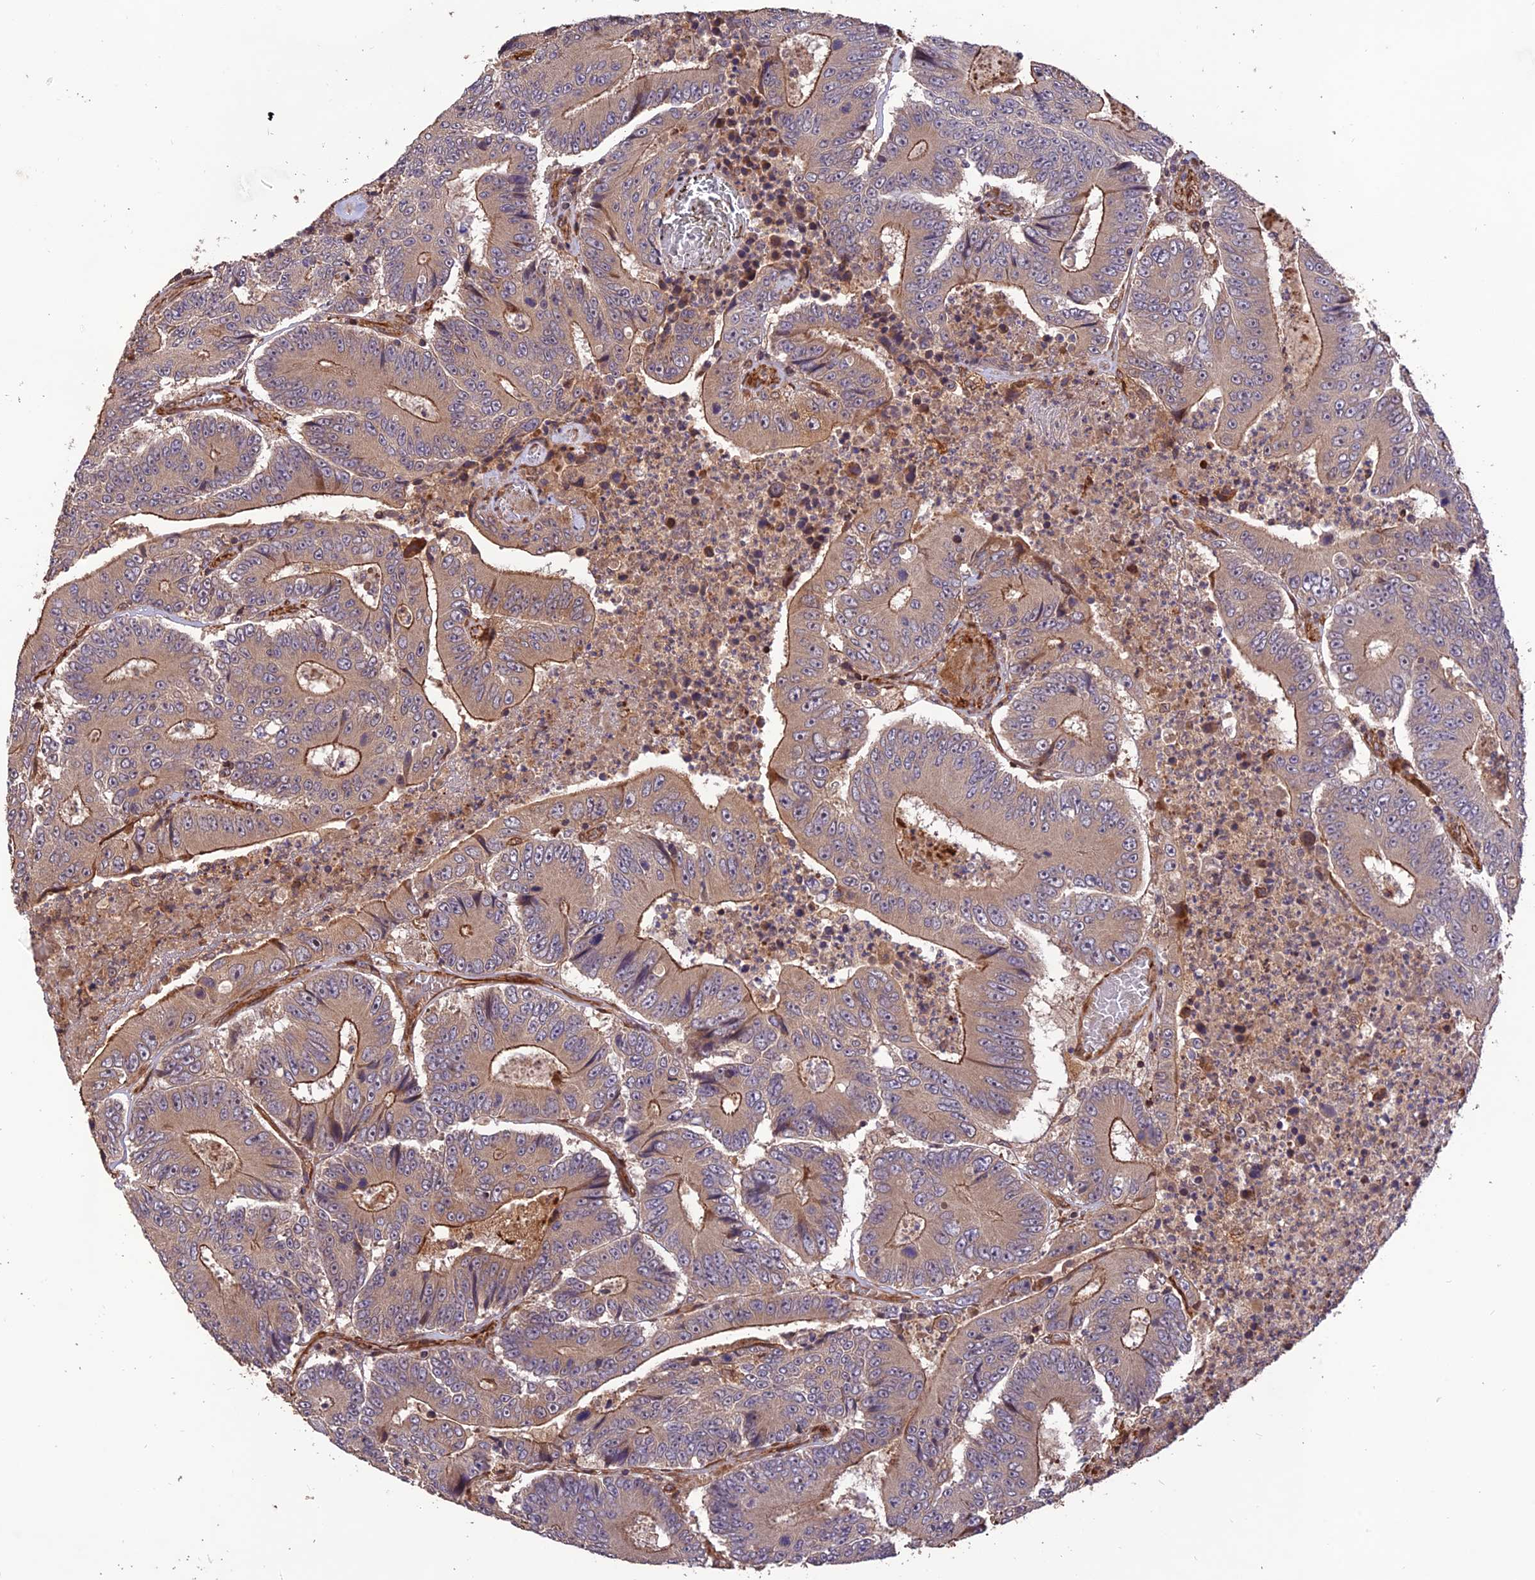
{"staining": {"intensity": "moderate", "quantity": "25%-75%", "location": "cytoplasmic/membranous"}, "tissue": "colorectal cancer", "cell_type": "Tumor cells", "image_type": "cancer", "snomed": [{"axis": "morphology", "description": "Adenocarcinoma, NOS"}, {"axis": "topography", "description": "Colon"}], "caption": "Brown immunohistochemical staining in human colorectal adenocarcinoma displays moderate cytoplasmic/membranous positivity in about 25%-75% of tumor cells.", "gene": "CREBL2", "patient": {"sex": "male", "age": 83}}